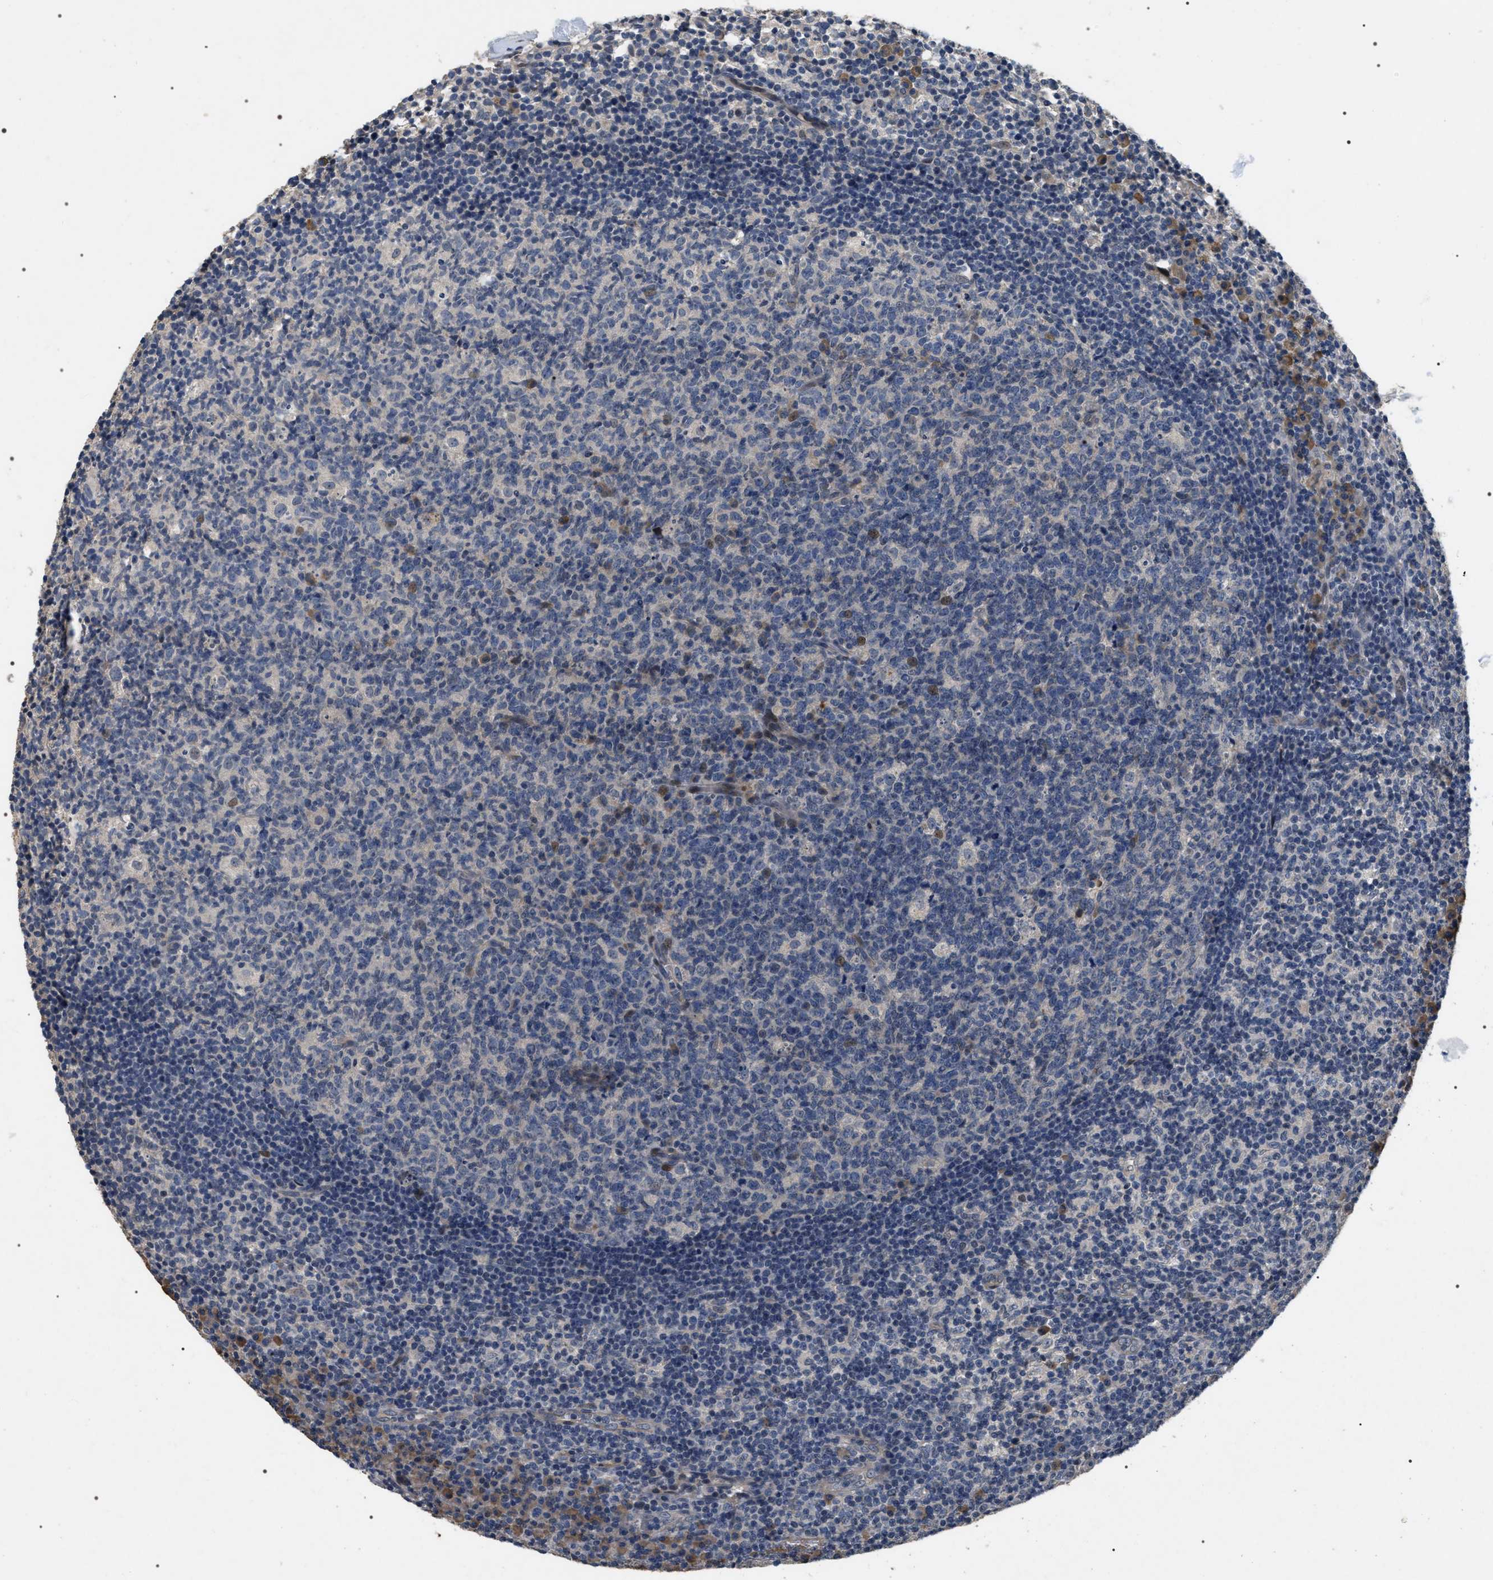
{"staining": {"intensity": "weak", "quantity": "<25%", "location": "nuclear"}, "tissue": "lymph node", "cell_type": "Germinal center cells", "image_type": "normal", "snomed": [{"axis": "morphology", "description": "Normal tissue, NOS"}, {"axis": "morphology", "description": "Inflammation, NOS"}, {"axis": "topography", "description": "Lymph node"}], "caption": "DAB immunohistochemical staining of benign lymph node shows no significant staining in germinal center cells.", "gene": "IFT81", "patient": {"sex": "male", "age": 55}}